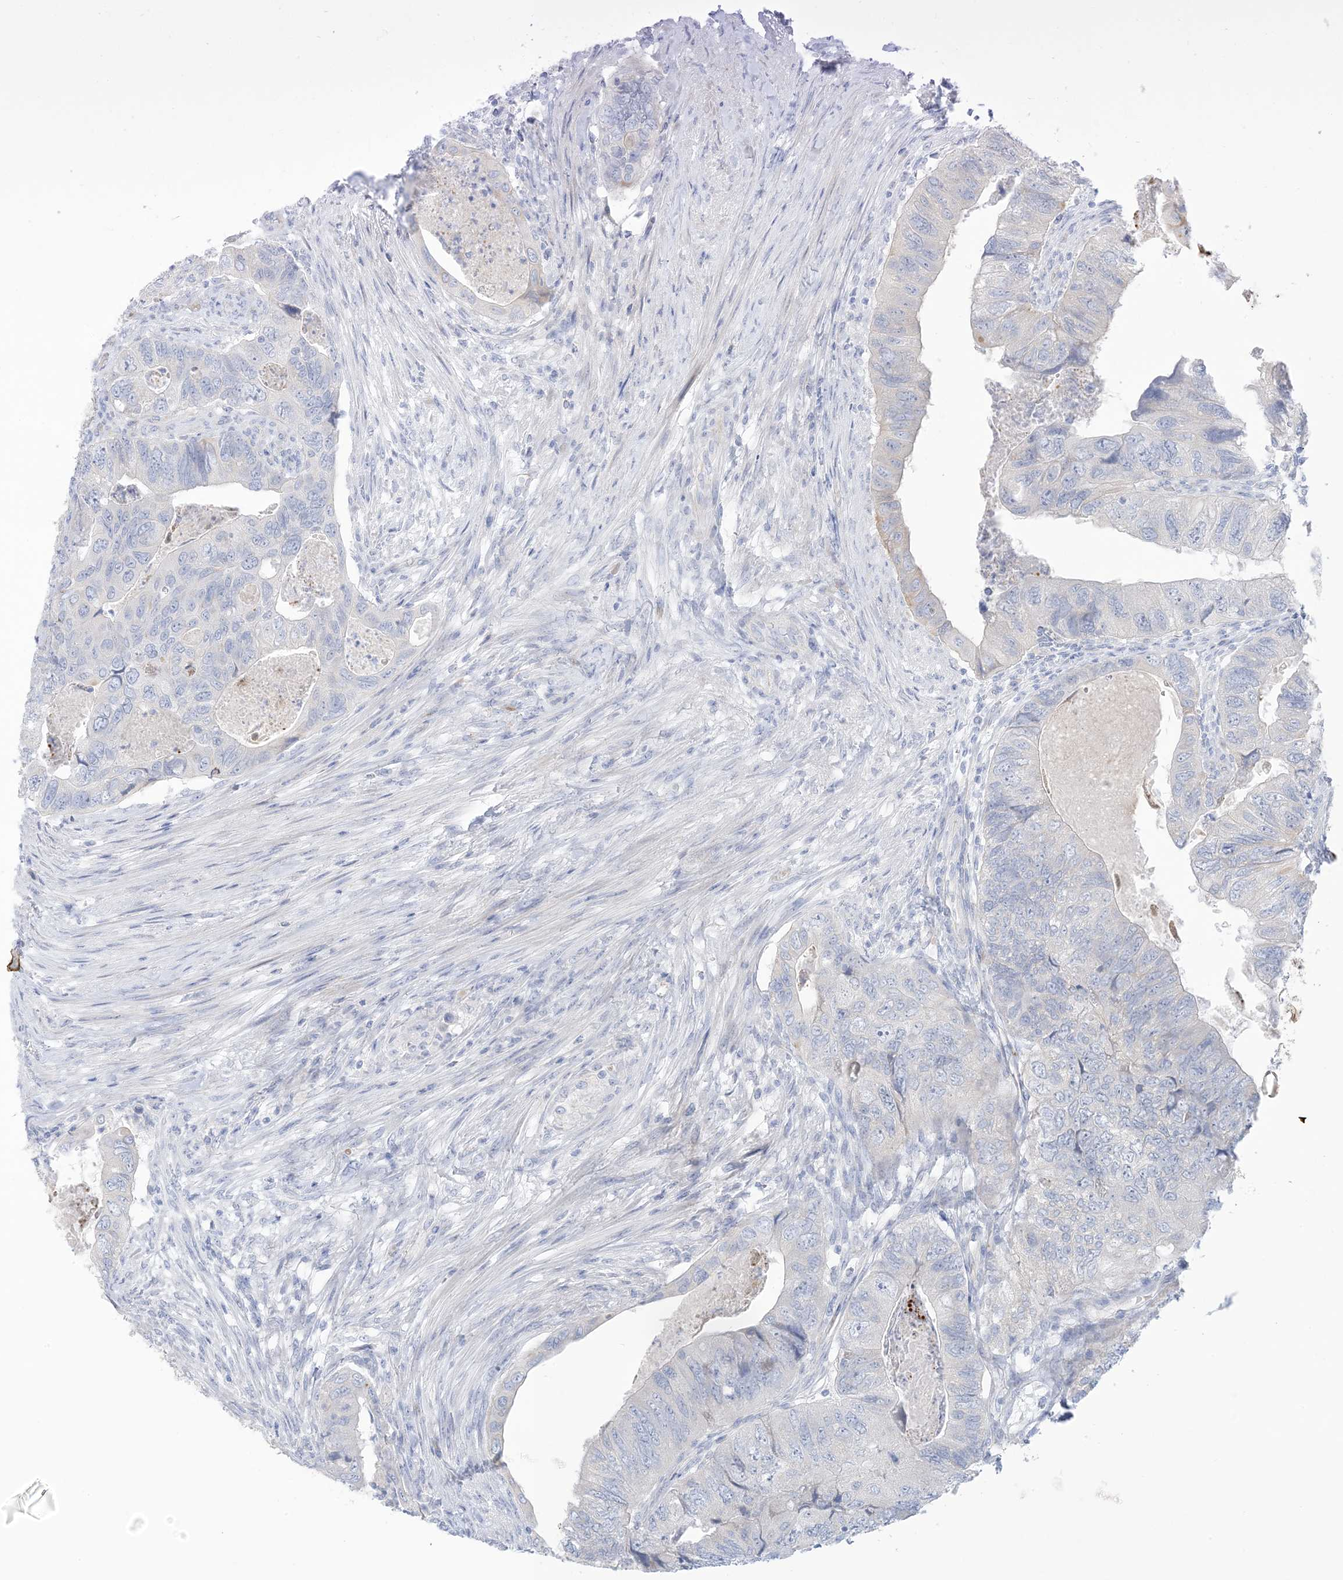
{"staining": {"intensity": "negative", "quantity": "none", "location": "none"}, "tissue": "colorectal cancer", "cell_type": "Tumor cells", "image_type": "cancer", "snomed": [{"axis": "morphology", "description": "Adenocarcinoma, NOS"}, {"axis": "topography", "description": "Rectum"}], "caption": "This is a histopathology image of immunohistochemistry staining of colorectal adenocarcinoma, which shows no positivity in tumor cells.", "gene": "XIRP2", "patient": {"sex": "male", "age": 63}}